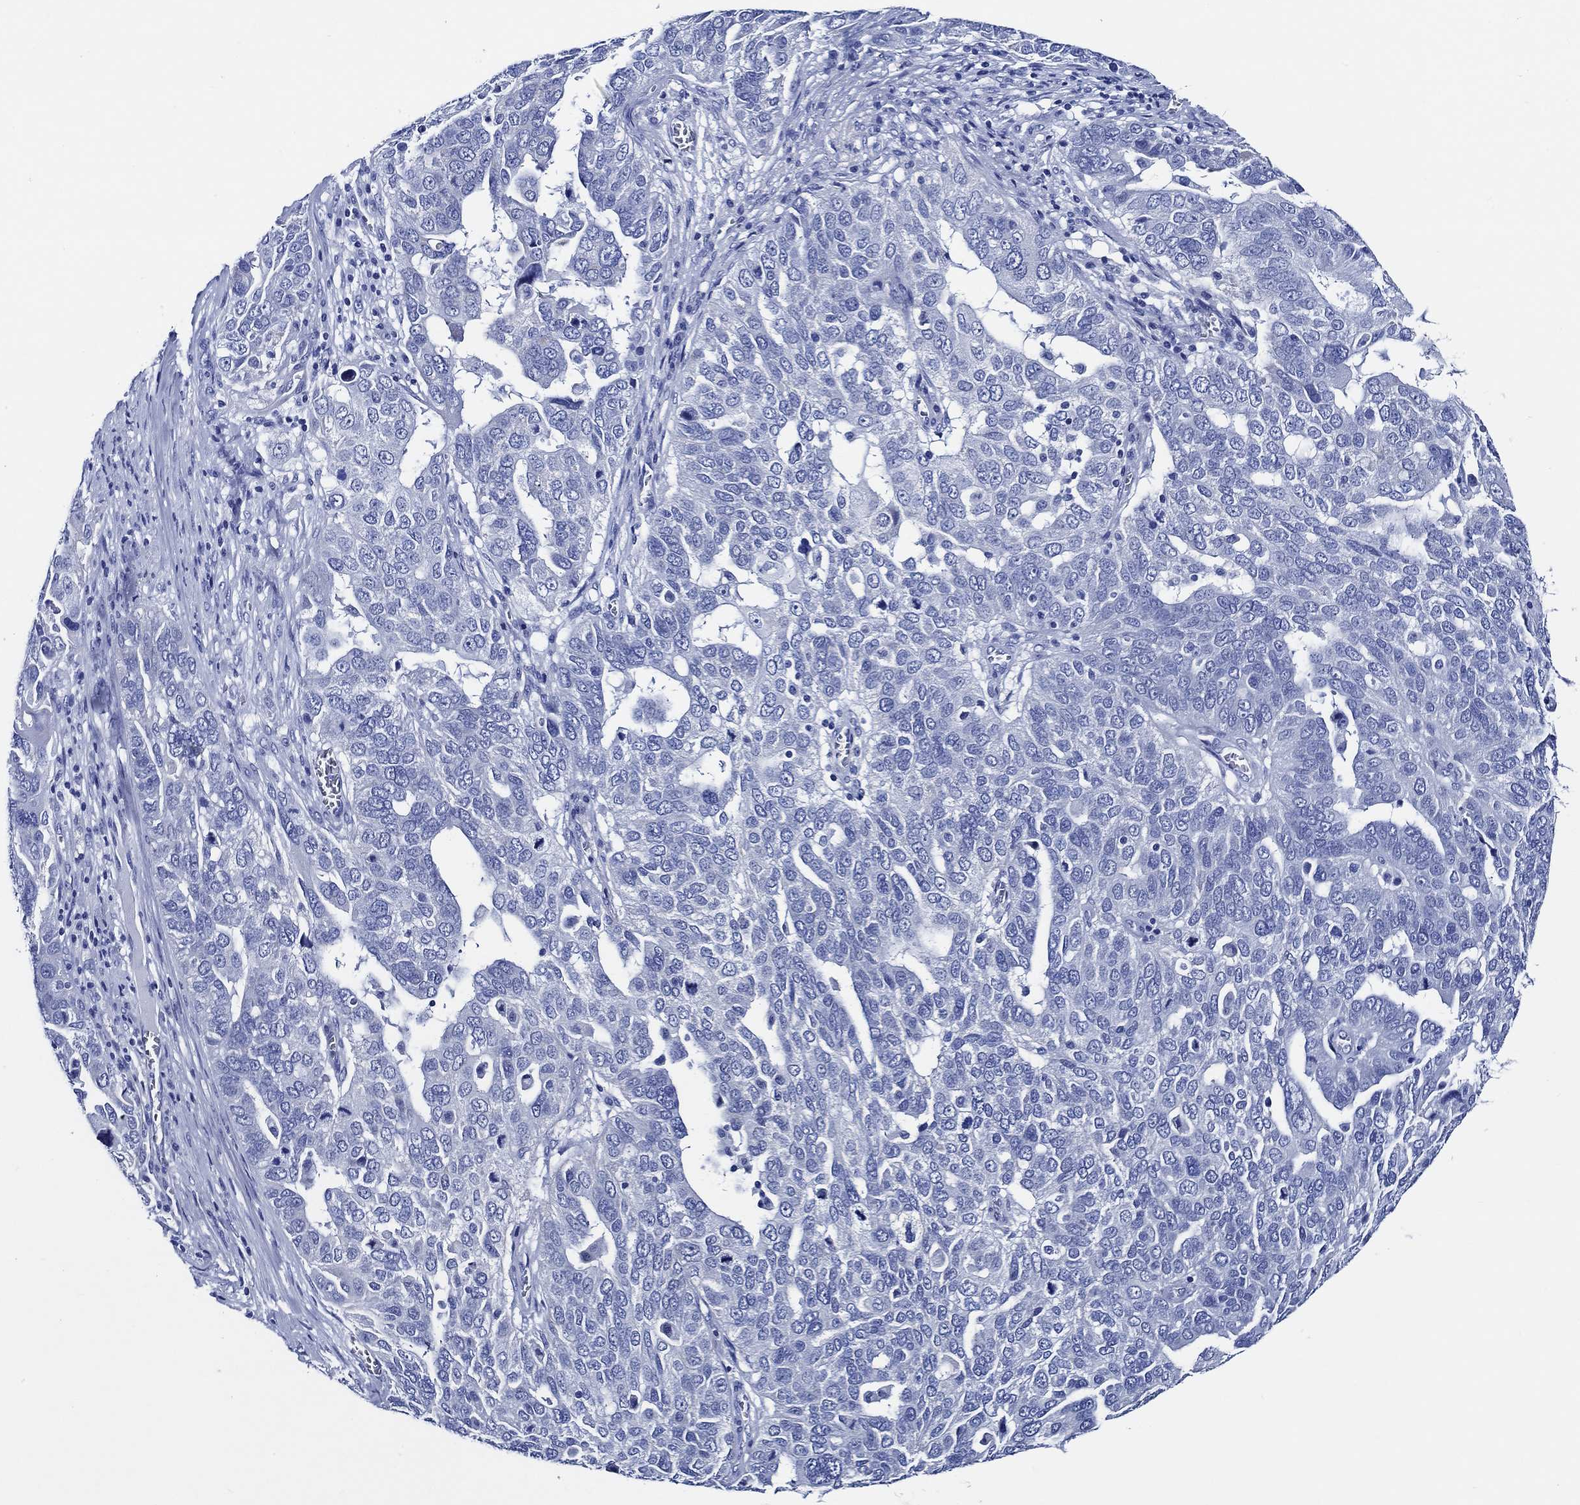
{"staining": {"intensity": "negative", "quantity": "none", "location": "none"}, "tissue": "ovarian cancer", "cell_type": "Tumor cells", "image_type": "cancer", "snomed": [{"axis": "morphology", "description": "Carcinoma, endometroid"}, {"axis": "topography", "description": "Soft tissue"}, {"axis": "topography", "description": "Ovary"}], "caption": "Tumor cells are negative for brown protein staining in ovarian cancer (endometroid carcinoma). (DAB immunohistochemistry (IHC), high magnification).", "gene": "WDR62", "patient": {"sex": "female", "age": 52}}